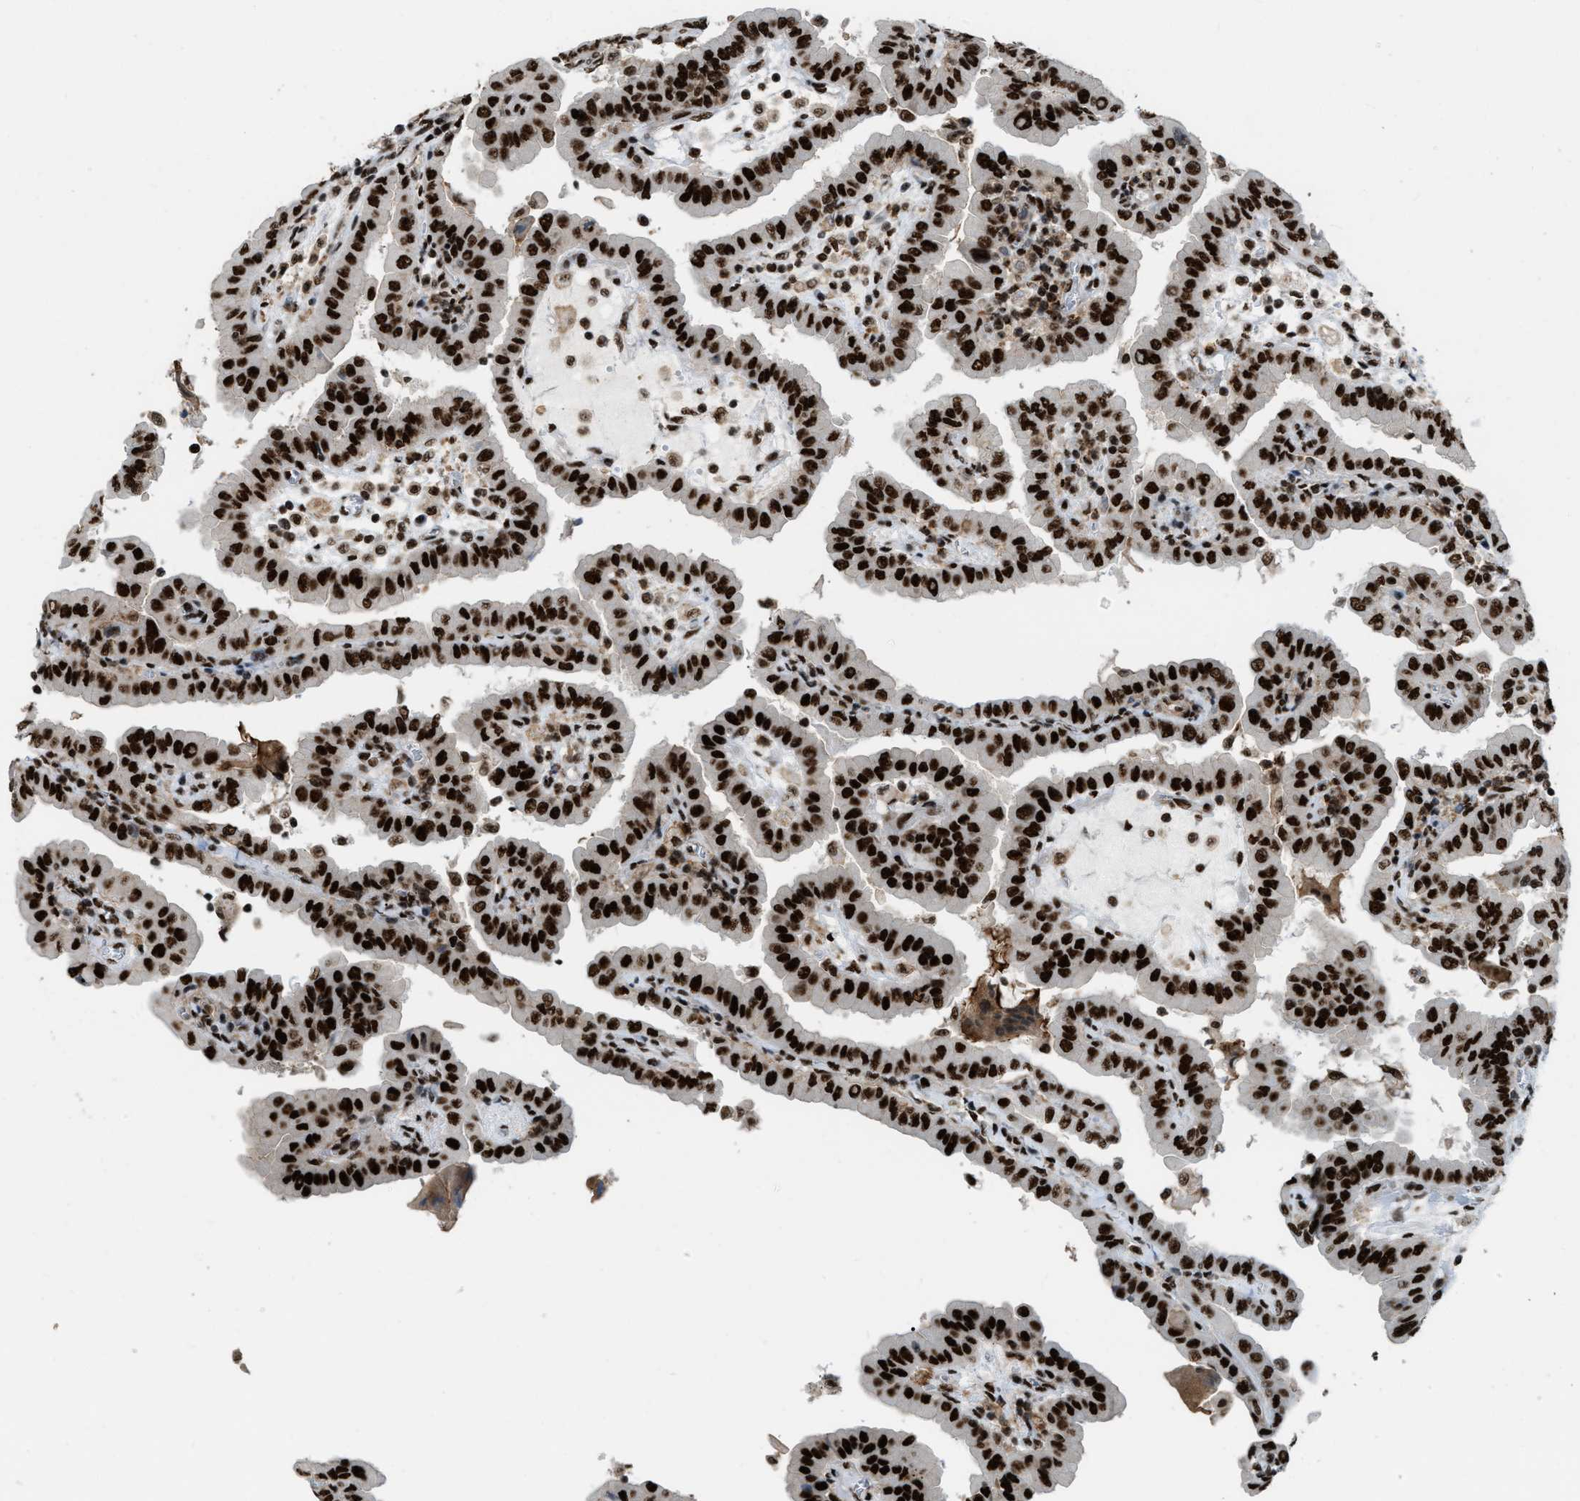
{"staining": {"intensity": "strong", "quantity": ">75%", "location": "nuclear"}, "tissue": "thyroid cancer", "cell_type": "Tumor cells", "image_type": "cancer", "snomed": [{"axis": "morphology", "description": "Papillary adenocarcinoma, NOS"}, {"axis": "topography", "description": "Thyroid gland"}], "caption": "Human papillary adenocarcinoma (thyroid) stained for a protein (brown) reveals strong nuclear positive positivity in about >75% of tumor cells.", "gene": "NUMA1", "patient": {"sex": "male", "age": 33}}